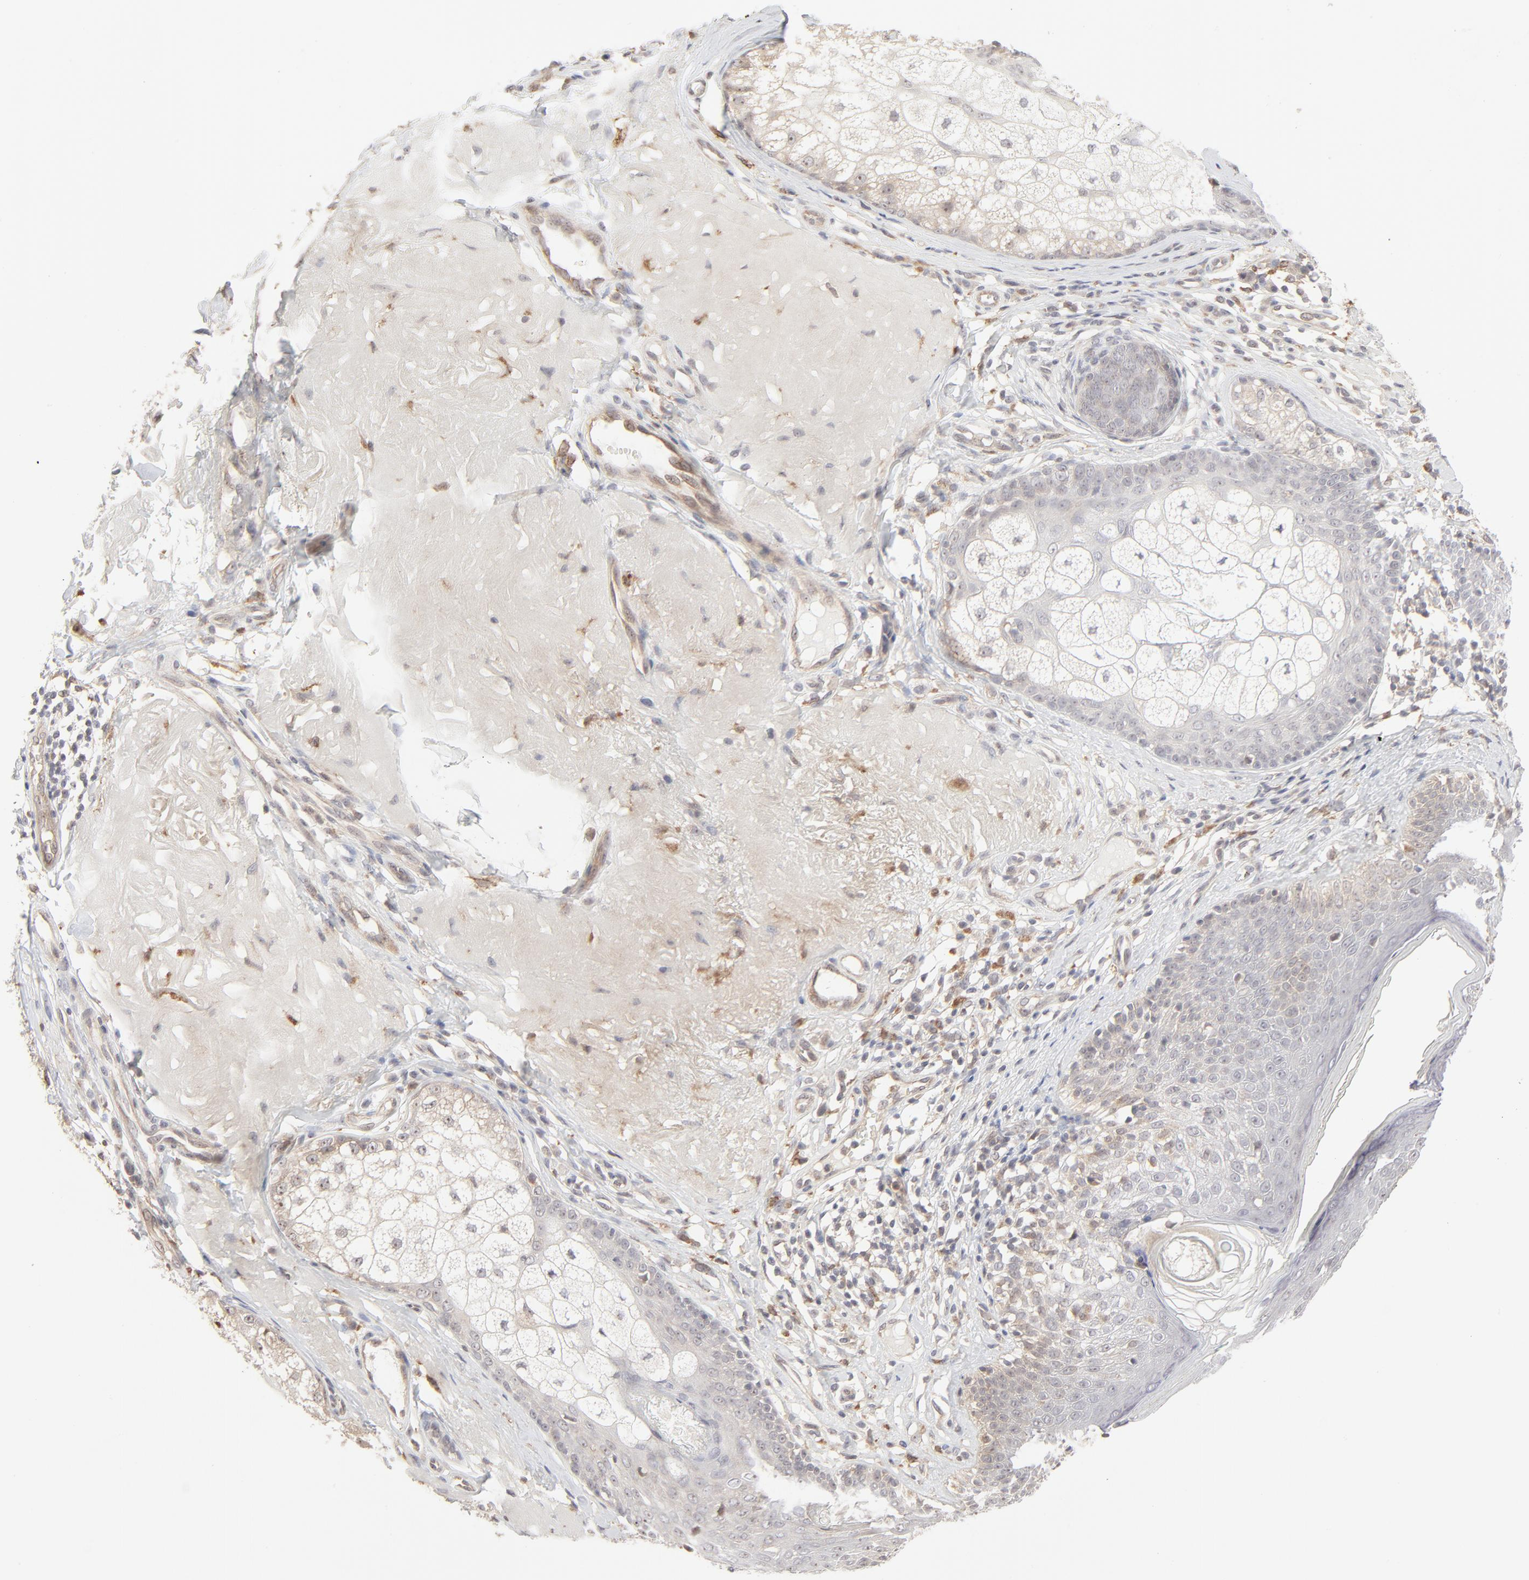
{"staining": {"intensity": "weak", "quantity": "<25%", "location": "cytoplasmic/membranous"}, "tissue": "skin cancer", "cell_type": "Tumor cells", "image_type": "cancer", "snomed": [{"axis": "morphology", "description": "Basal cell carcinoma"}, {"axis": "topography", "description": "Skin"}], "caption": "Immunohistochemical staining of skin cancer exhibits no significant staining in tumor cells.", "gene": "RAB5C", "patient": {"sex": "male", "age": 74}}